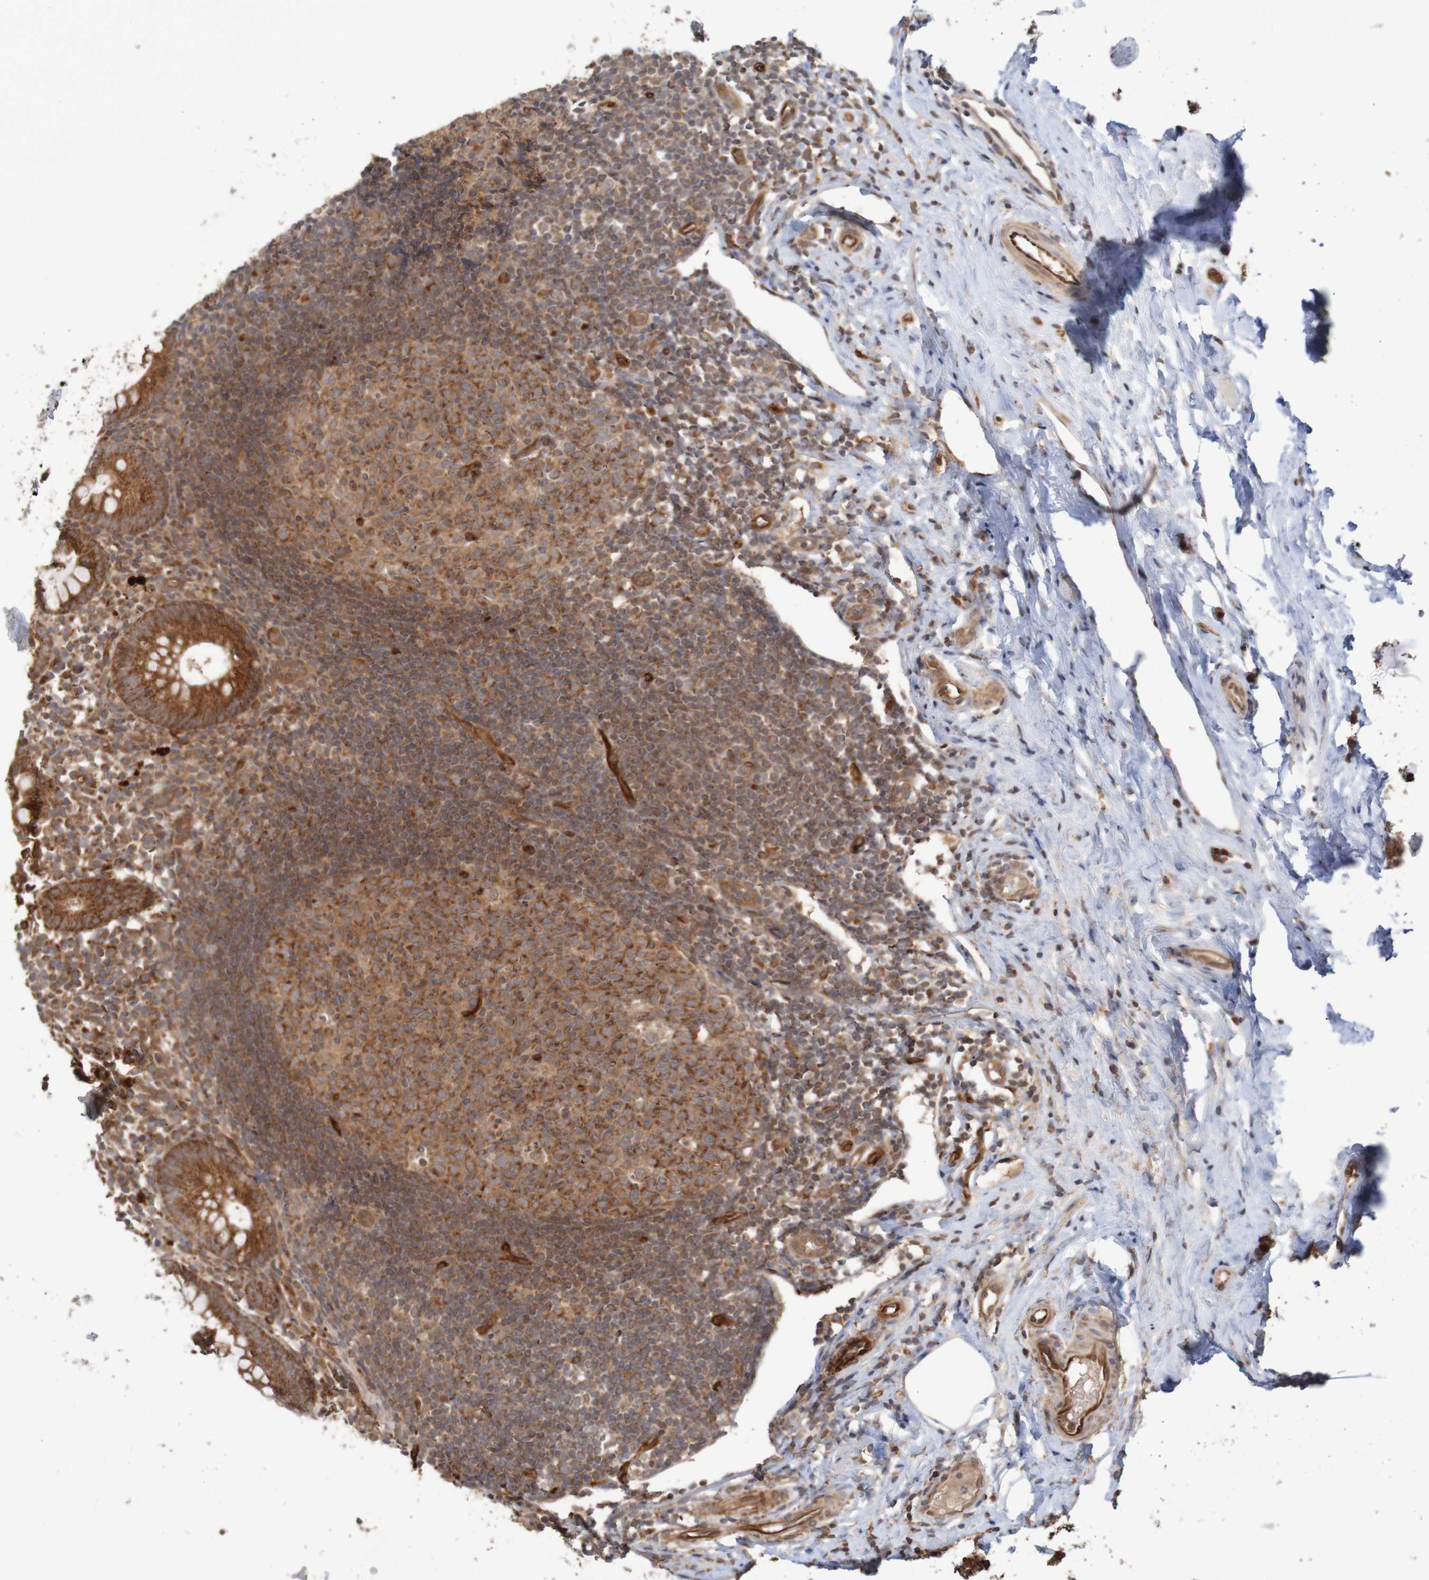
{"staining": {"intensity": "strong", "quantity": ">75%", "location": "cytoplasmic/membranous"}, "tissue": "appendix", "cell_type": "Glandular cells", "image_type": "normal", "snomed": [{"axis": "morphology", "description": "Normal tissue, NOS"}, {"axis": "topography", "description": "Appendix"}], "caption": "Benign appendix reveals strong cytoplasmic/membranous positivity in about >75% of glandular cells.", "gene": "MRPL52", "patient": {"sex": "female", "age": 20}}